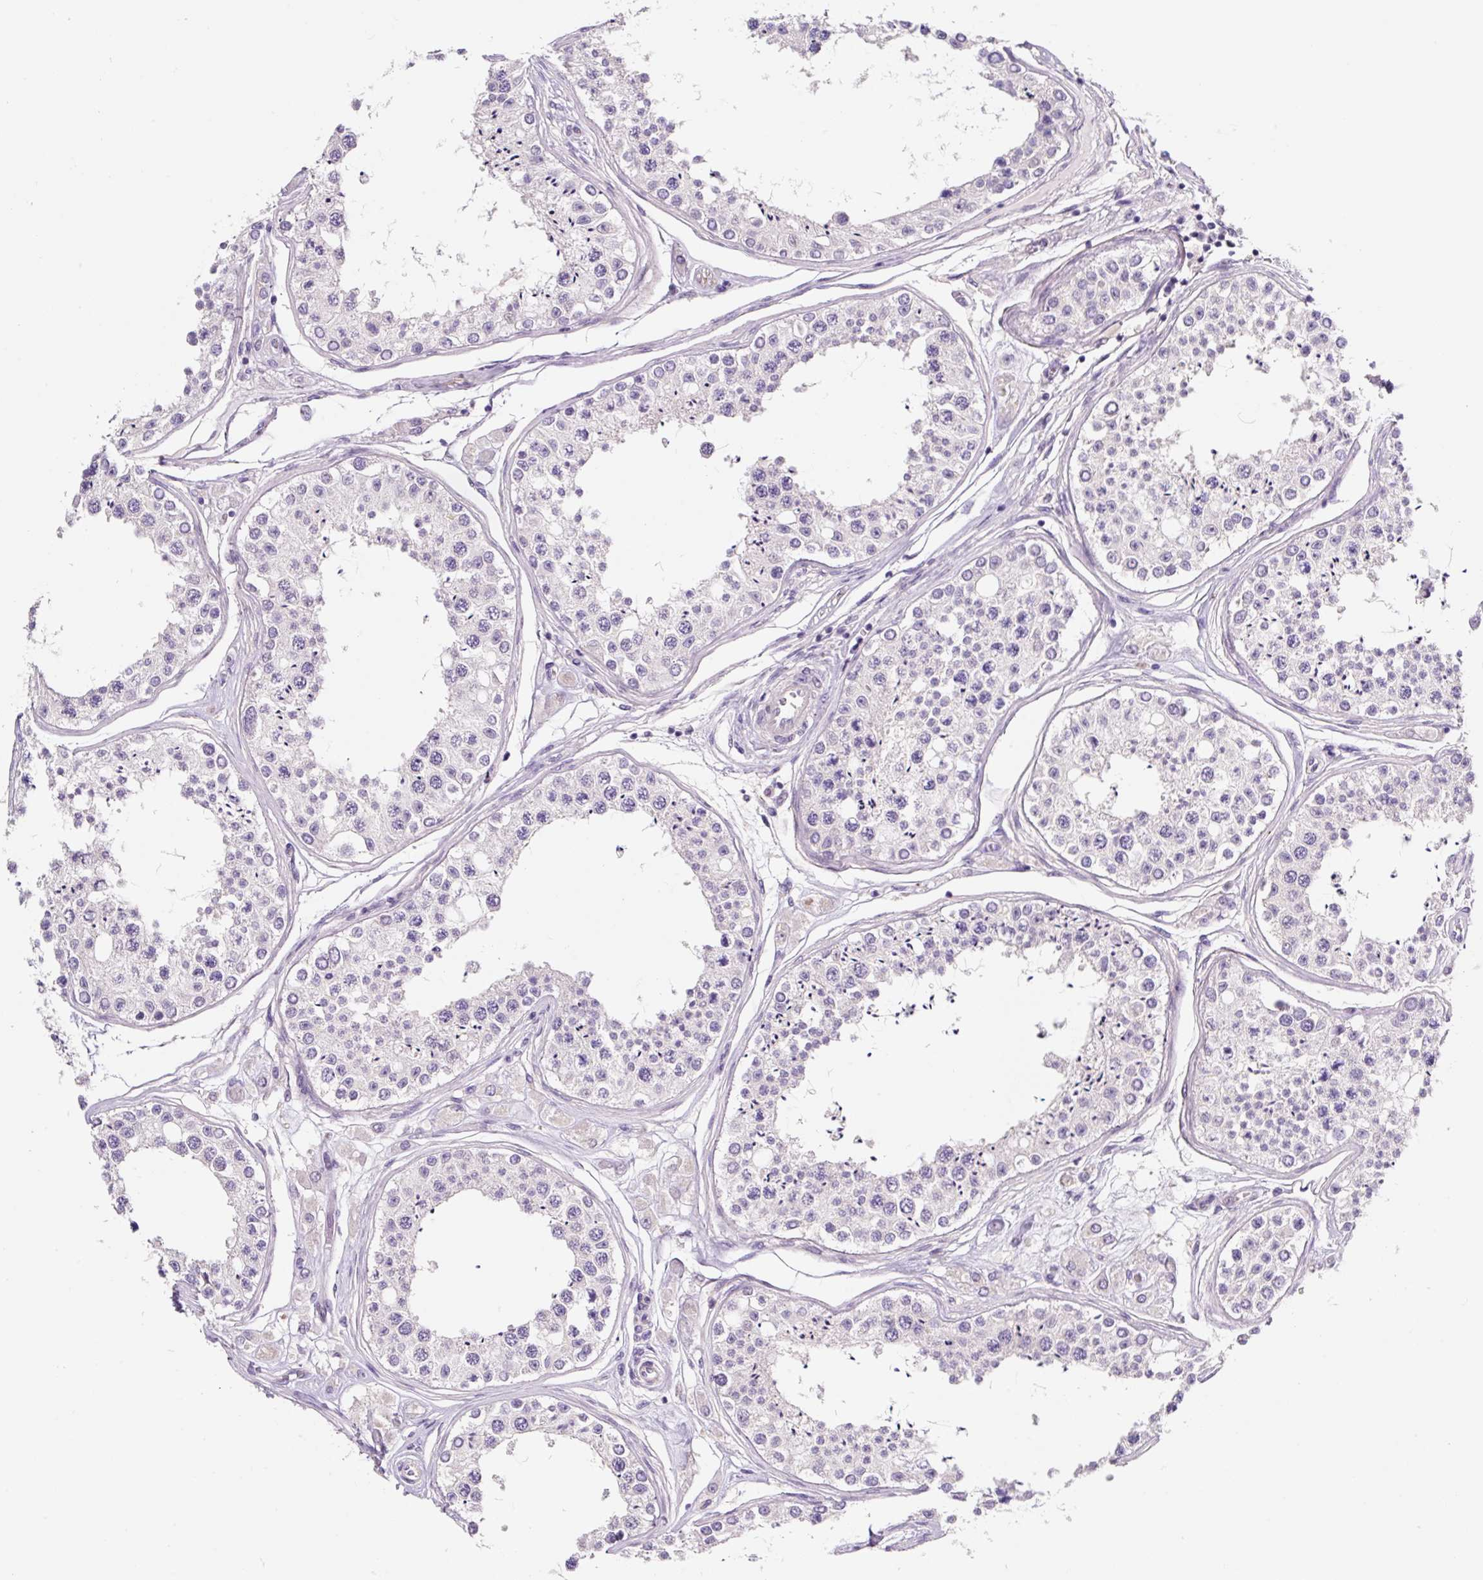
{"staining": {"intensity": "negative", "quantity": "none", "location": "none"}, "tissue": "testis", "cell_type": "Cells in seminiferous ducts", "image_type": "normal", "snomed": [{"axis": "morphology", "description": "Normal tissue, NOS"}, {"axis": "topography", "description": "Testis"}], "caption": "There is no significant positivity in cells in seminiferous ducts of testis. (Brightfield microscopy of DAB (3,3'-diaminobenzidine) IHC at high magnification).", "gene": "SYP", "patient": {"sex": "male", "age": 25}}